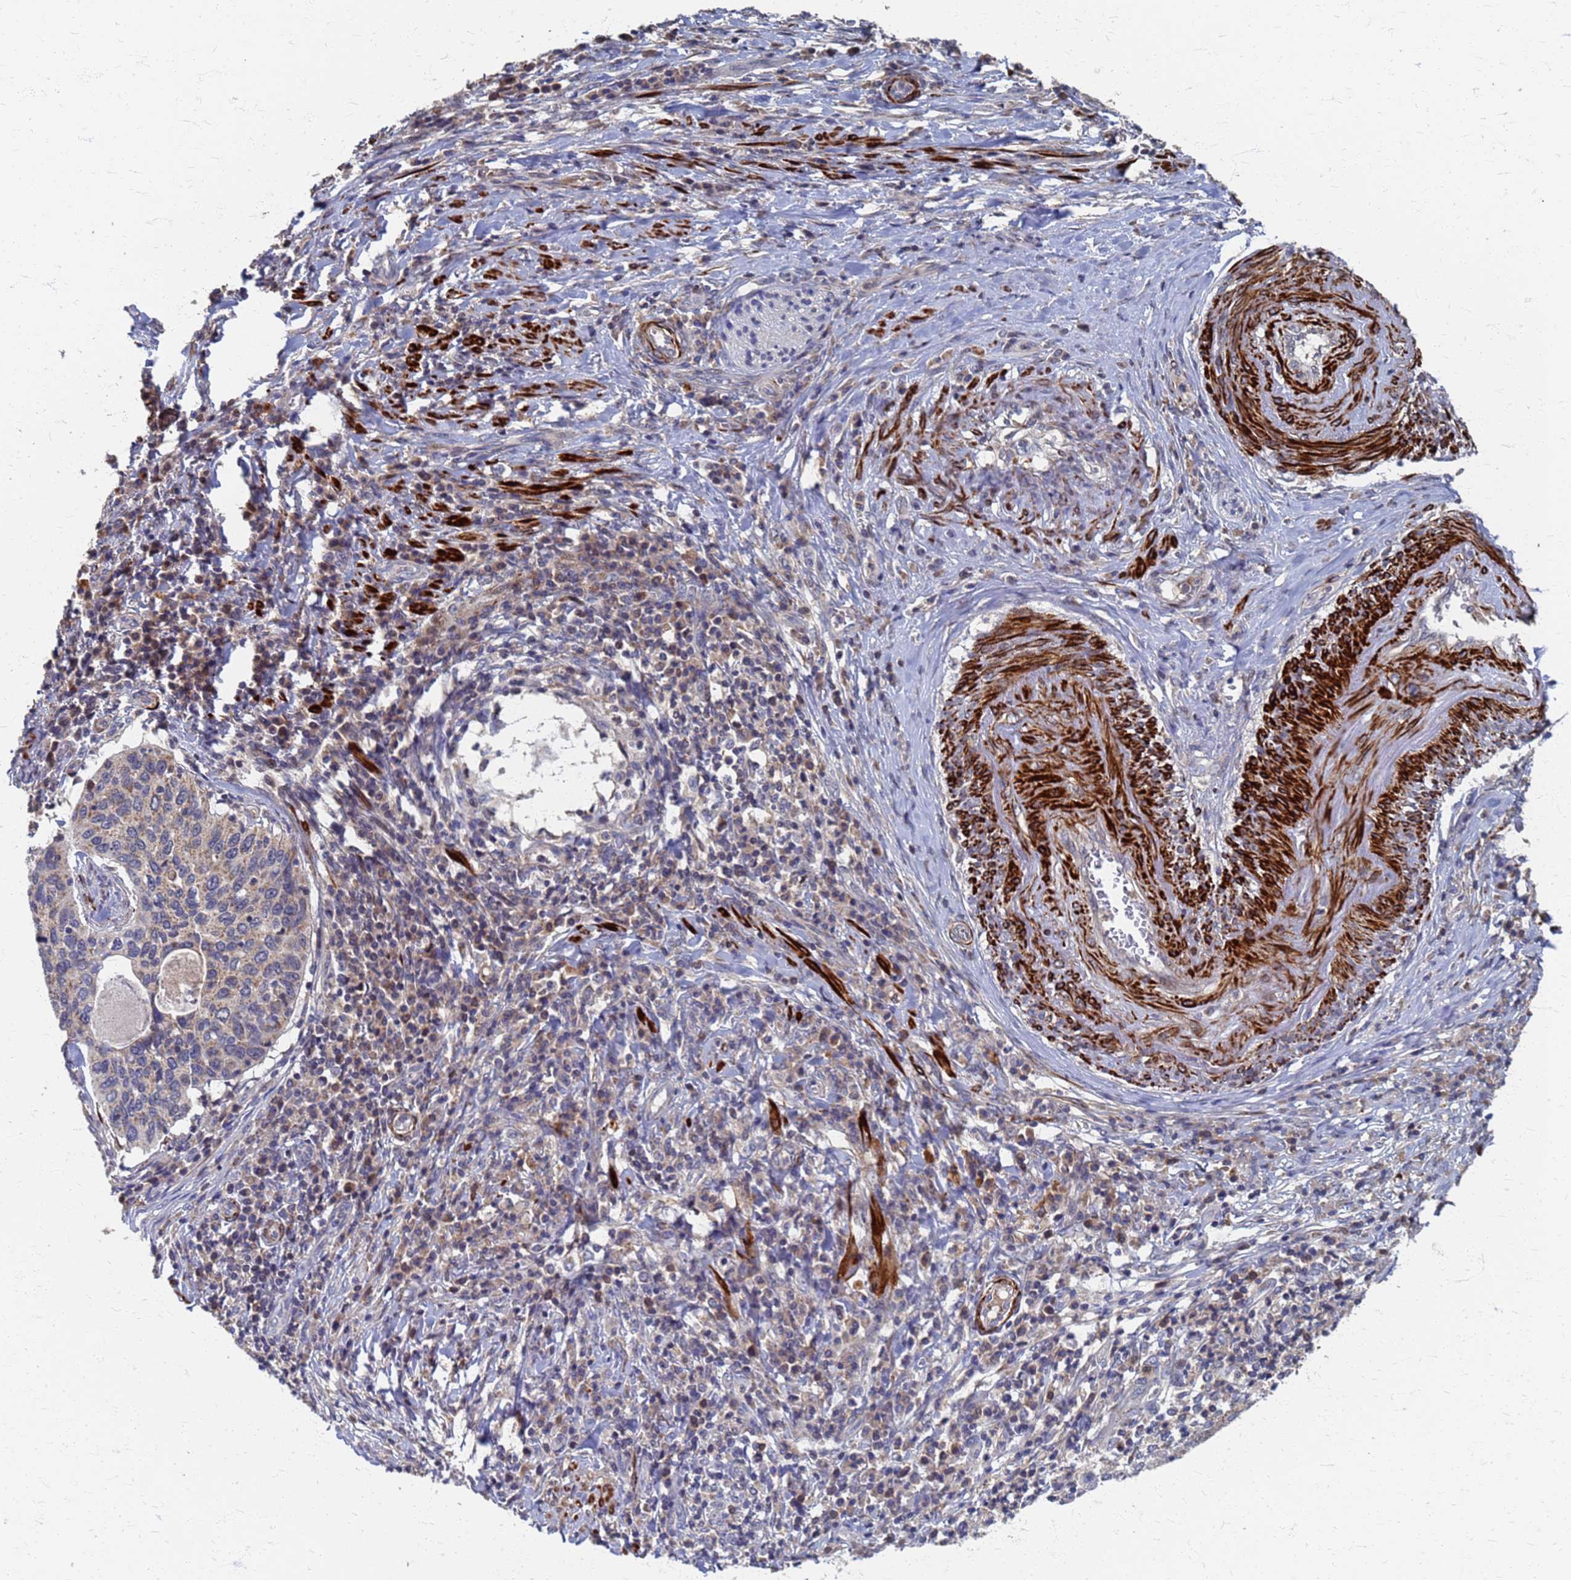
{"staining": {"intensity": "weak", "quantity": "25%-75%", "location": "cytoplasmic/membranous"}, "tissue": "cervical cancer", "cell_type": "Tumor cells", "image_type": "cancer", "snomed": [{"axis": "morphology", "description": "Squamous cell carcinoma, NOS"}, {"axis": "topography", "description": "Cervix"}], "caption": "Protein expression analysis of human cervical squamous cell carcinoma reveals weak cytoplasmic/membranous staining in approximately 25%-75% of tumor cells.", "gene": "ATPAF1", "patient": {"sex": "female", "age": 38}}